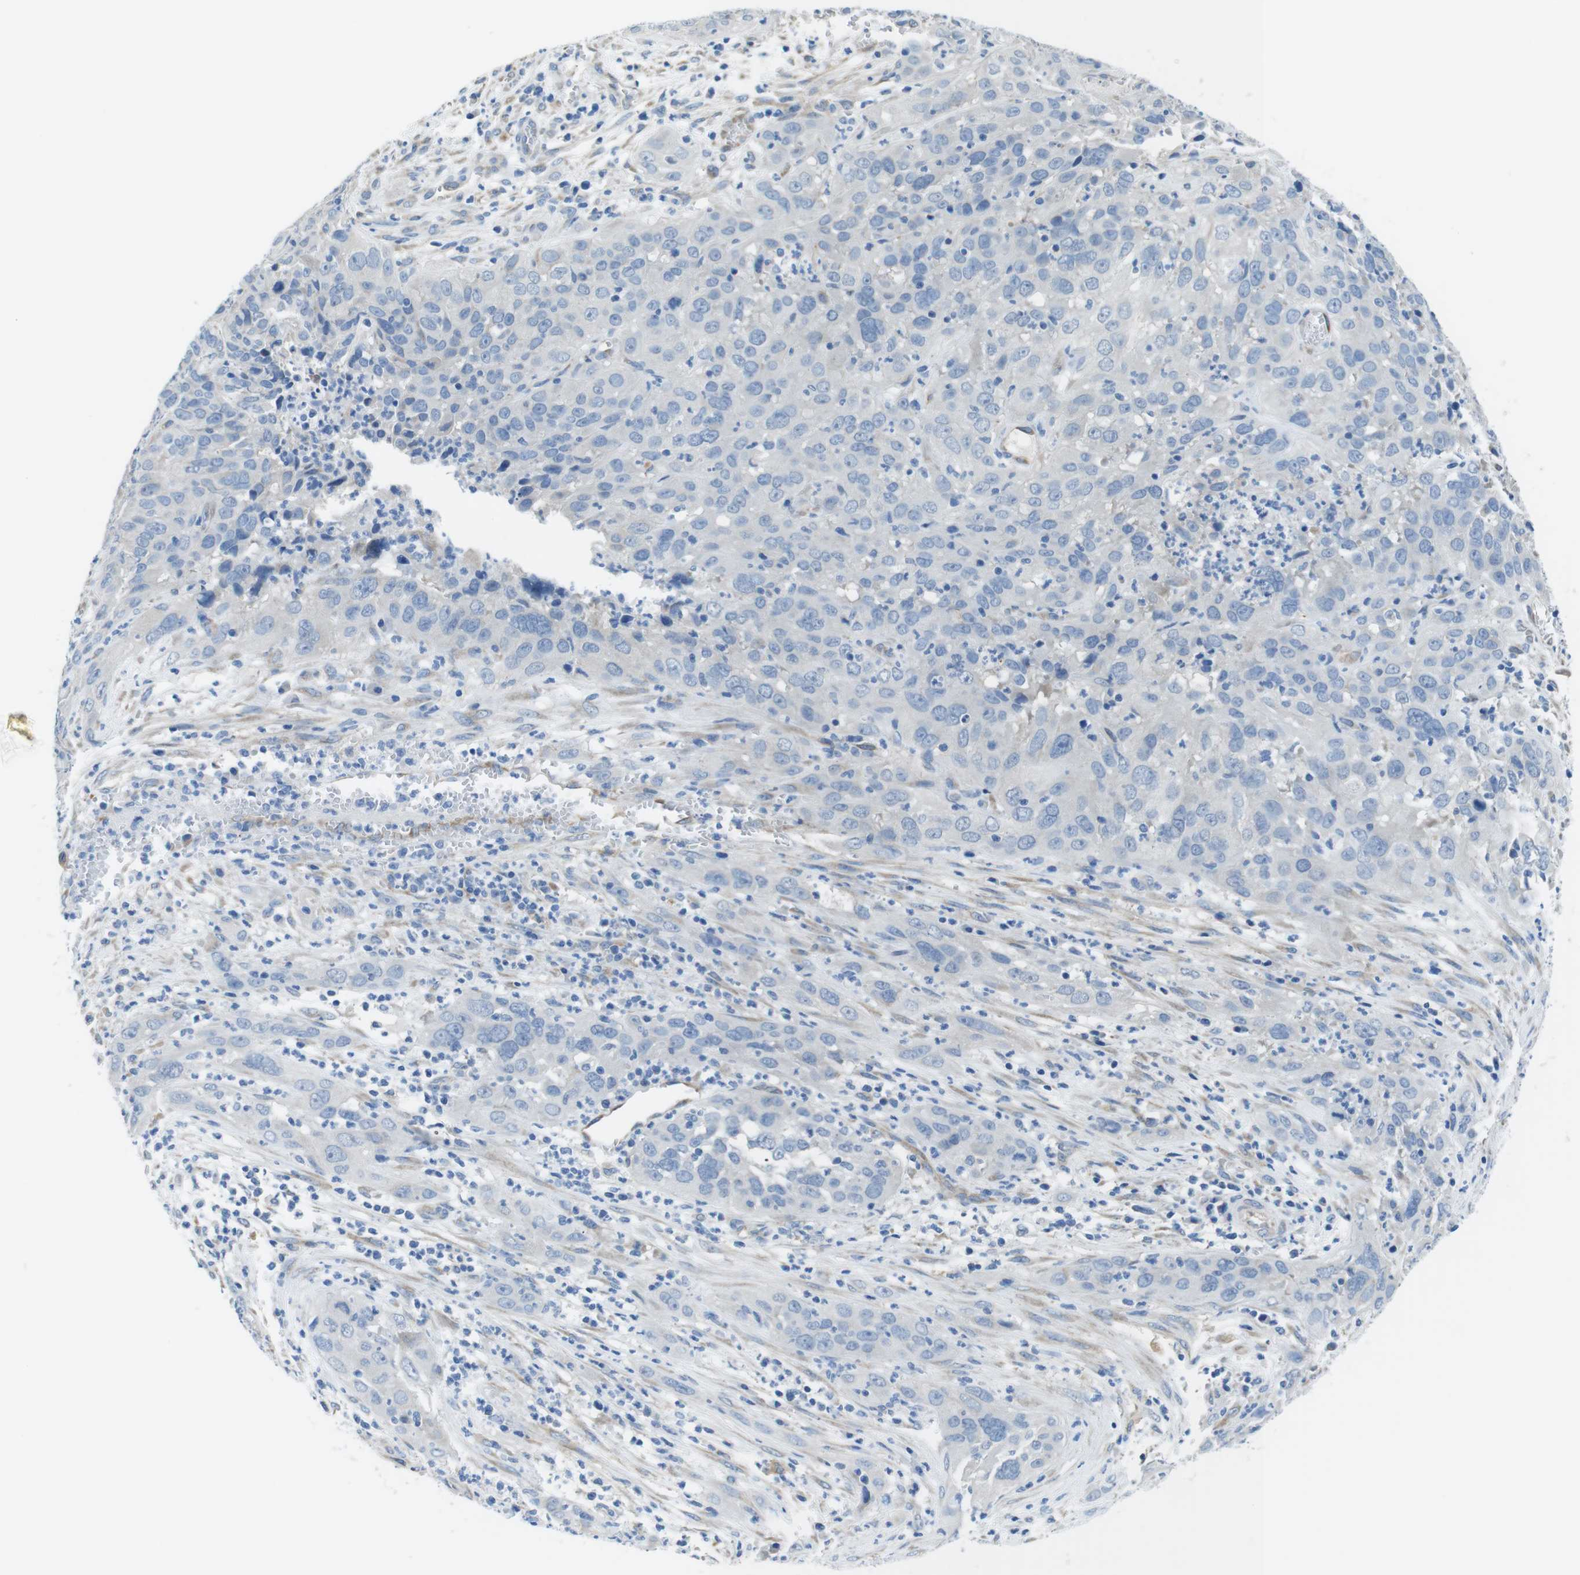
{"staining": {"intensity": "negative", "quantity": "none", "location": "none"}, "tissue": "cervical cancer", "cell_type": "Tumor cells", "image_type": "cancer", "snomed": [{"axis": "morphology", "description": "Squamous cell carcinoma, NOS"}, {"axis": "topography", "description": "Cervix"}], "caption": "This photomicrograph is of cervical cancer stained with IHC to label a protein in brown with the nuclei are counter-stained blue. There is no staining in tumor cells.", "gene": "CDH8", "patient": {"sex": "female", "age": 32}}